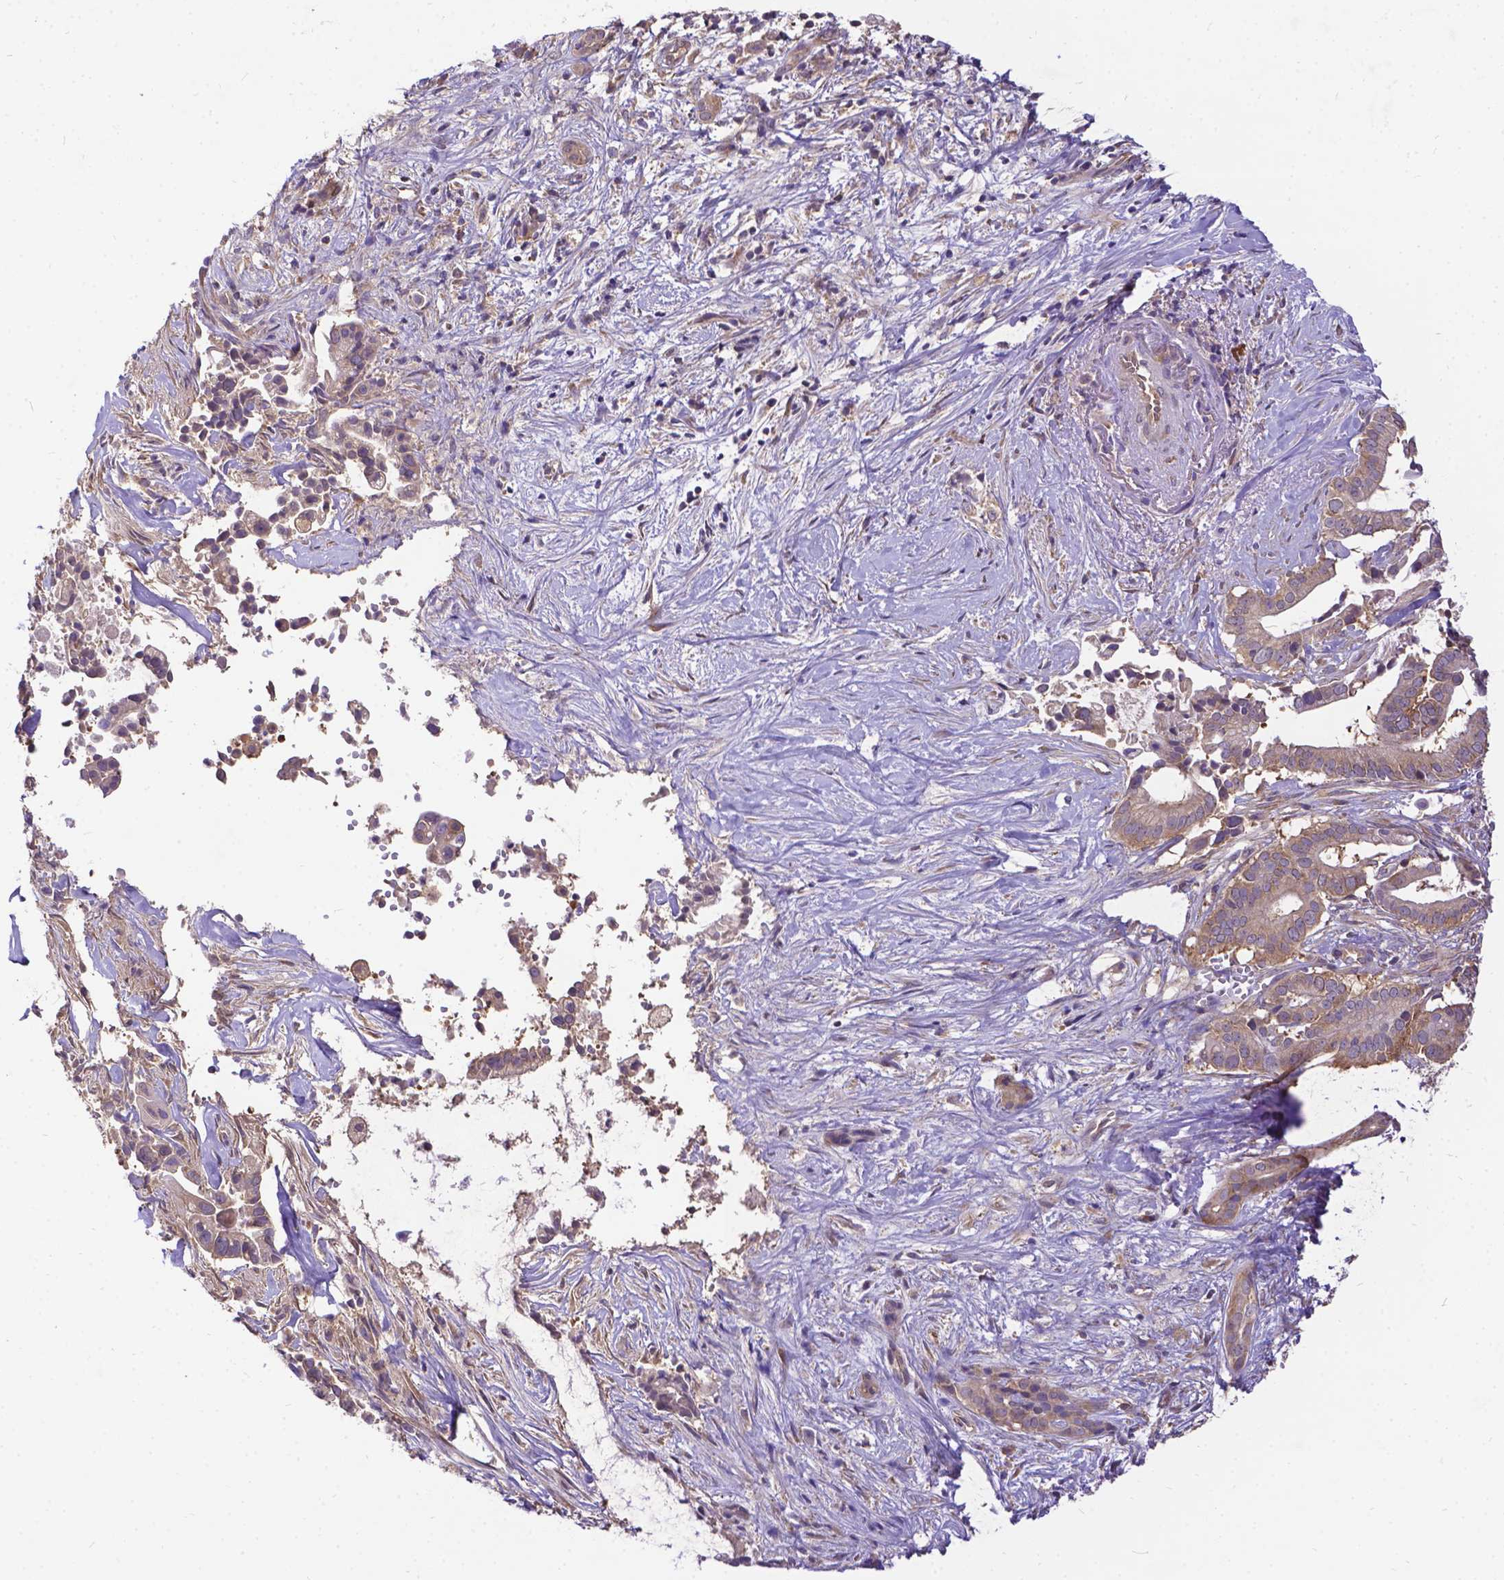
{"staining": {"intensity": "weak", "quantity": ">75%", "location": "cytoplasmic/membranous"}, "tissue": "pancreatic cancer", "cell_type": "Tumor cells", "image_type": "cancer", "snomed": [{"axis": "morphology", "description": "Adenocarcinoma, NOS"}, {"axis": "topography", "description": "Pancreas"}], "caption": "A low amount of weak cytoplasmic/membranous expression is seen in approximately >75% of tumor cells in pancreatic cancer (adenocarcinoma) tissue.", "gene": "DENND6A", "patient": {"sex": "male", "age": 61}}